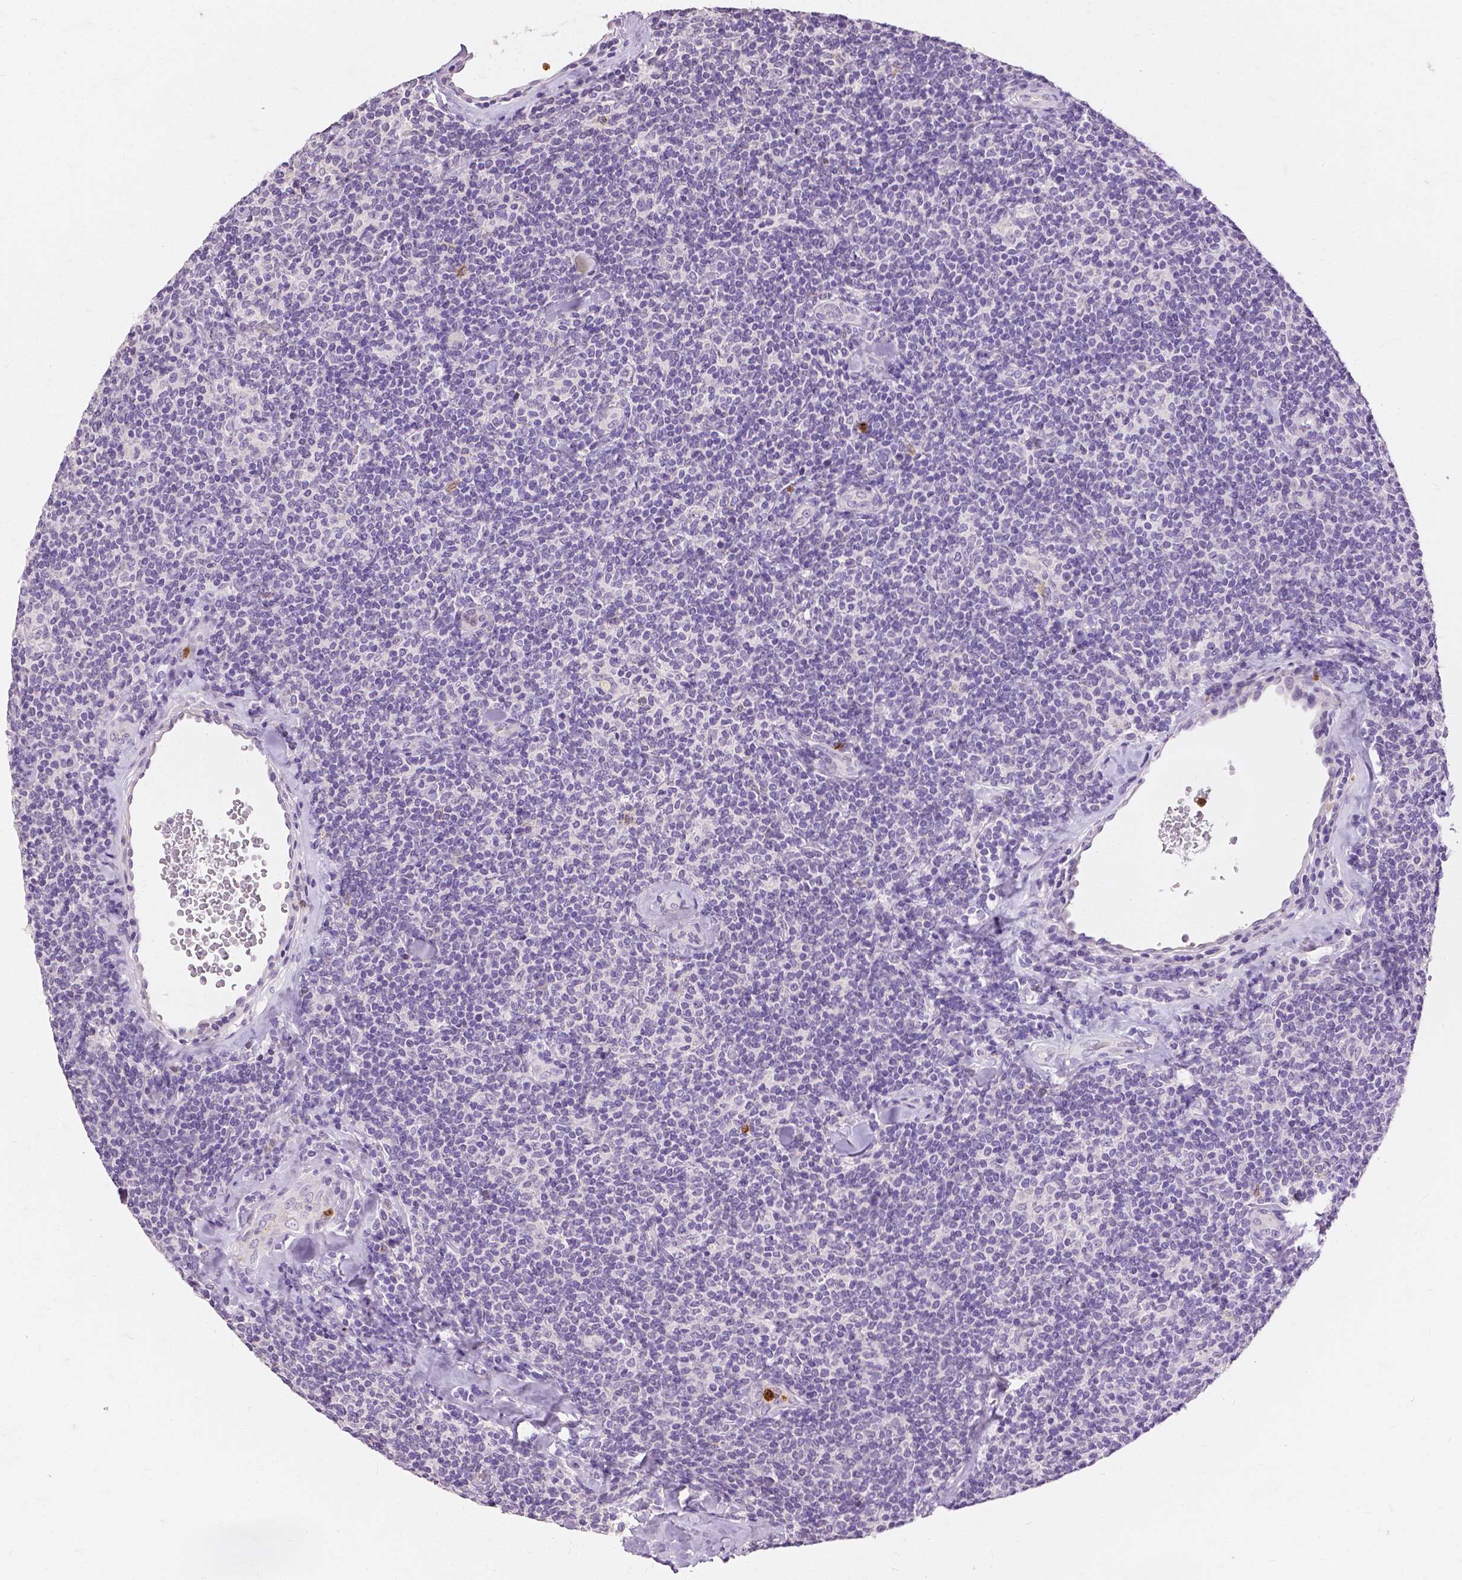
{"staining": {"intensity": "negative", "quantity": "none", "location": "none"}, "tissue": "lymphoma", "cell_type": "Tumor cells", "image_type": "cancer", "snomed": [{"axis": "morphology", "description": "Malignant lymphoma, non-Hodgkin's type, Low grade"}, {"axis": "topography", "description": "Lymph node"}], "caption": "Micrograph shows no protein expression in tumor cells of malignant lymphoma, non-Hodgkin's type (low-grade) tissue.", "gene": "CXCR2", "patient": {"sex": "female", "age": 56}}